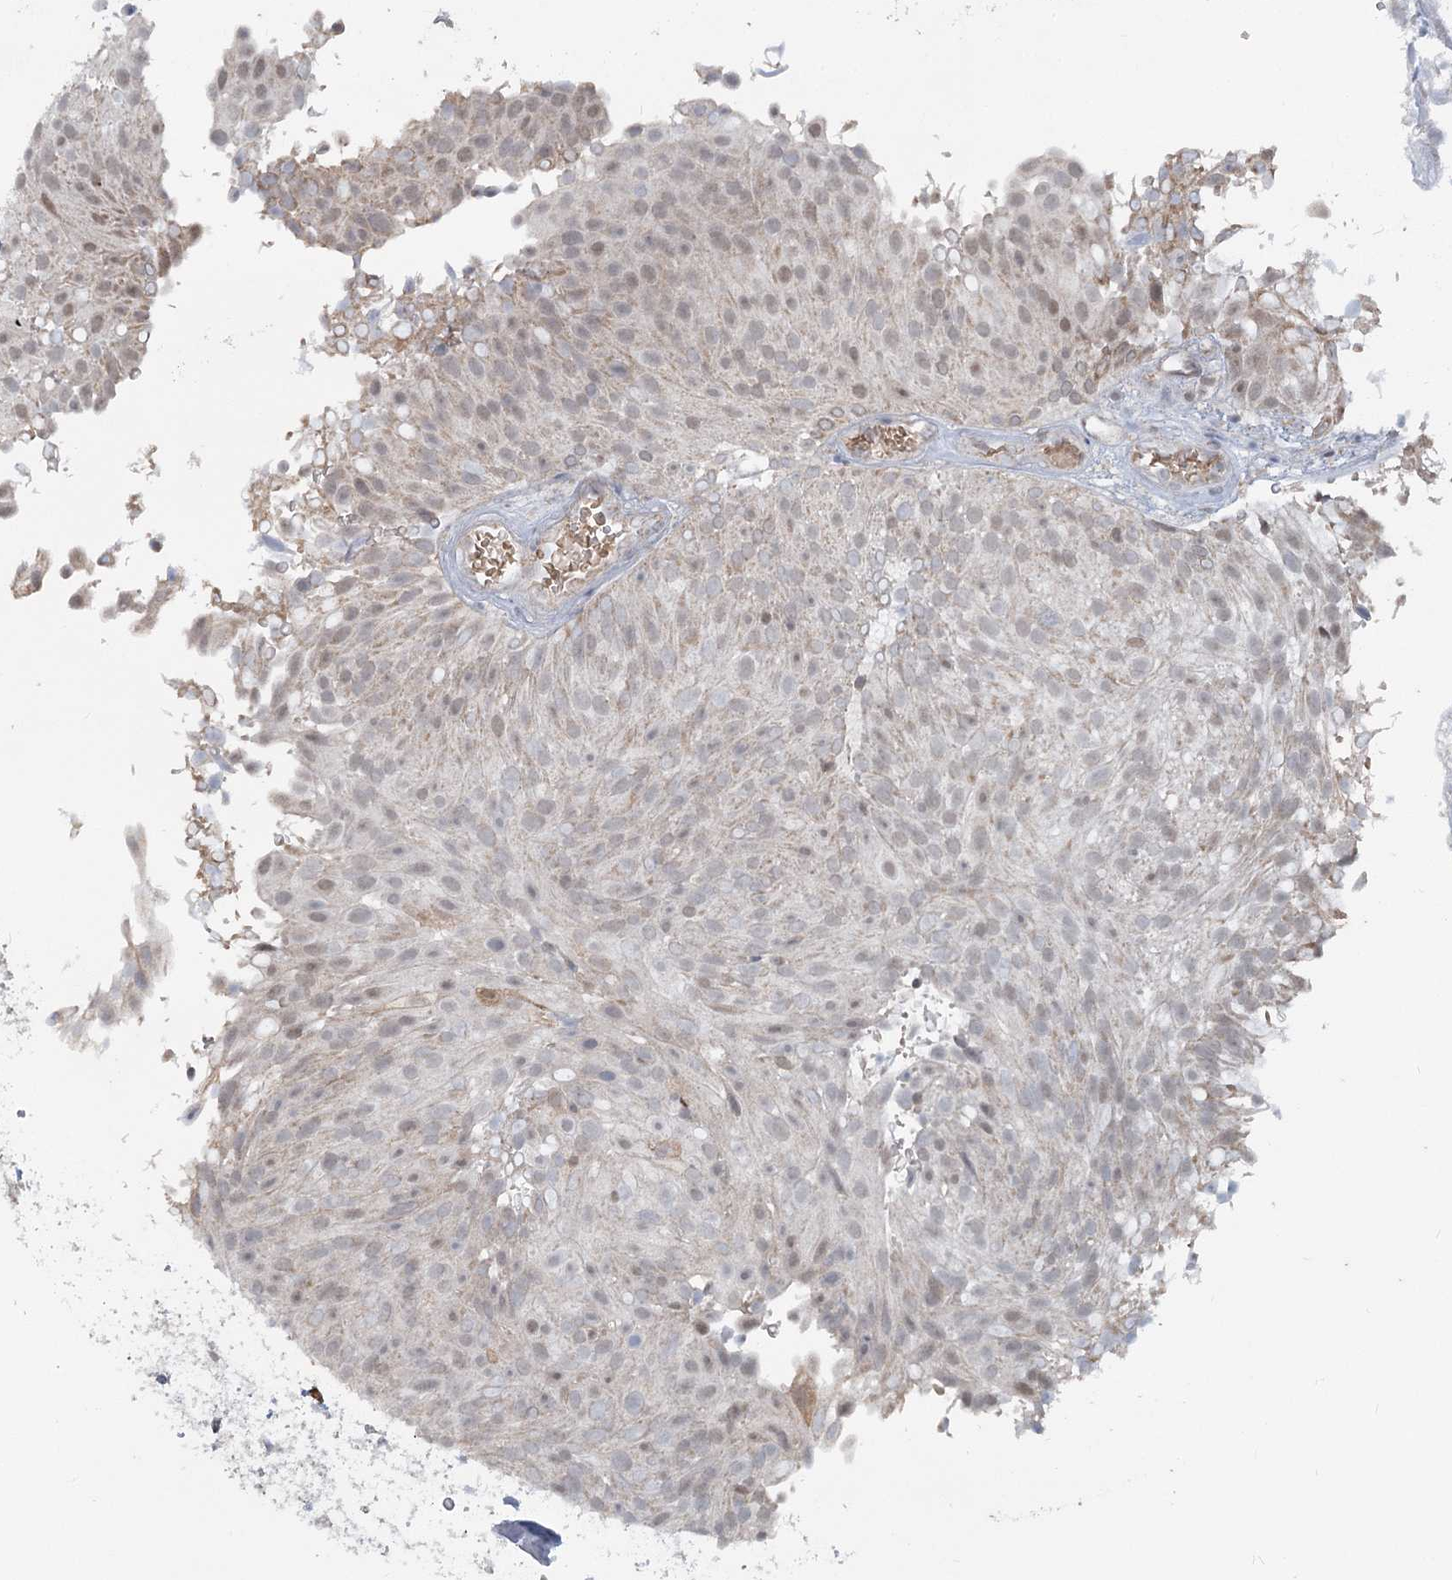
{"staining": {"intensity": "weak", "quantity": "<25%", "location": "nuclear"}, "tissue": "urothelial cancer", "cell_type": "Tumor cells", "image_type": "cancer", "snomed": [{"axis": "morphology", "description": "Urothelial carcinoma, Low grade"}, {"axis": "topography", "description": "Urinary bladder"}], "caption": "High power microscopy micrograph of an IHC micrograph of urothelial cancer, revealing no significant expression in tumor cells.", "gene": "MTG1", "patient": {"sex": "male", "age": 78}}